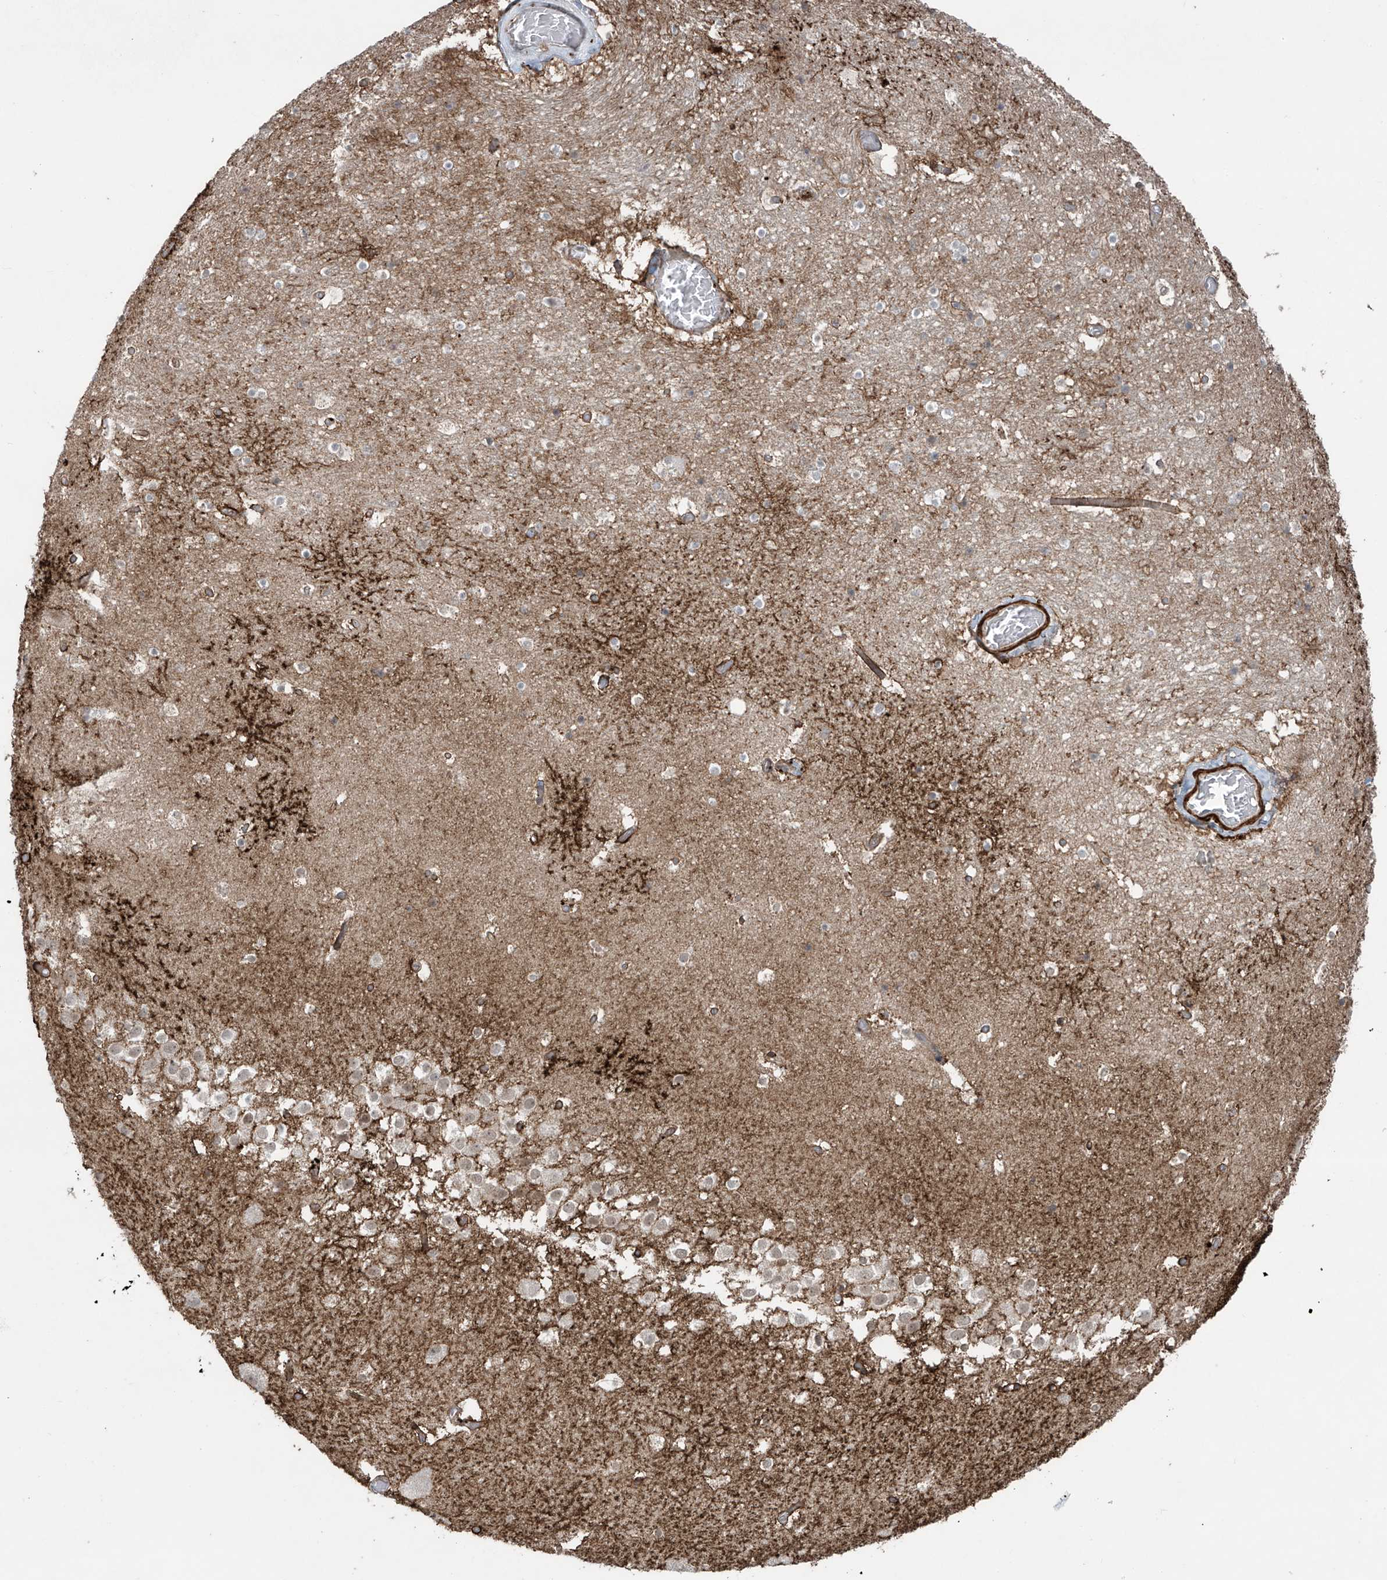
{"staining": {"intensity": "strong", "quantity": "<25%", "location": "cytoplasmic/membranous"}, "tissue": "hippocampus", "cell_type": "Glial cells", "image_type": "normal", "snomed": [{"axis": "morphology", "description": "Normal tissue, NOS"}, {"axis": "topography", "description": "Hippocampus"}], "caption": "The image exhibits staining of unremarkable hippocampus, revealing strong cytoplasmic/membranous protein expression (brown color) within glial cells.", "gene": "RASGEF1A", "patient": {"sex": "female", "age": 52}}